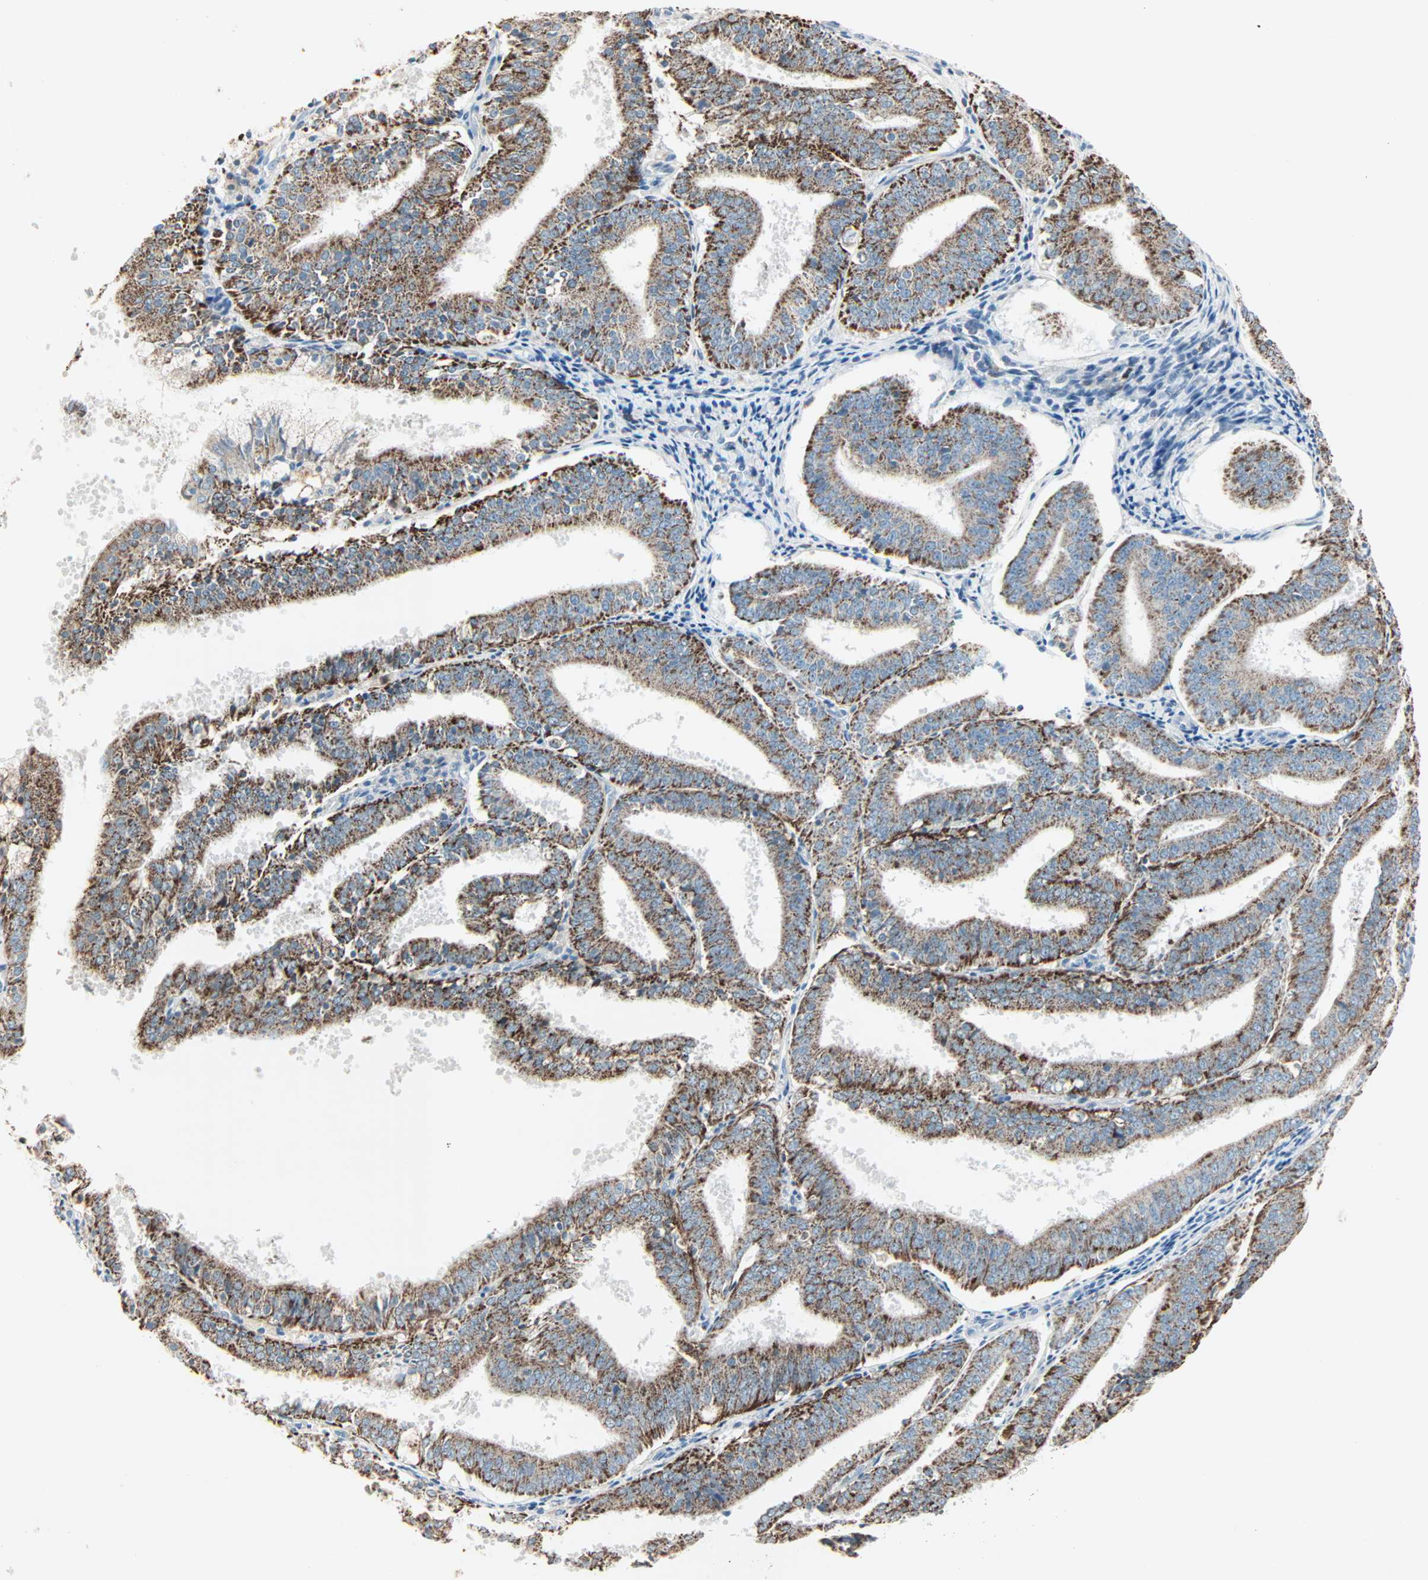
{"staining": {"intensity": "strong", "quantity": ">75%", "location": "cytoplasmic/membranous"}, "tissue": "endometrial cancer", "cell_type": "Tumor cells", "image_type": "cancer", "snomed": [{"axis": "morphology", "description": "Adenocarcinoma, NOS"}, {"axis": "topography", "description": "Endometrium"}], "caption": "The immunohistochemical stain highlights strong cytoplasmic/membranous staining in tumor cells of endometrial cancer tissue.", "gene": "IDH2", "patient": {"sex": "female", "age": 63}}